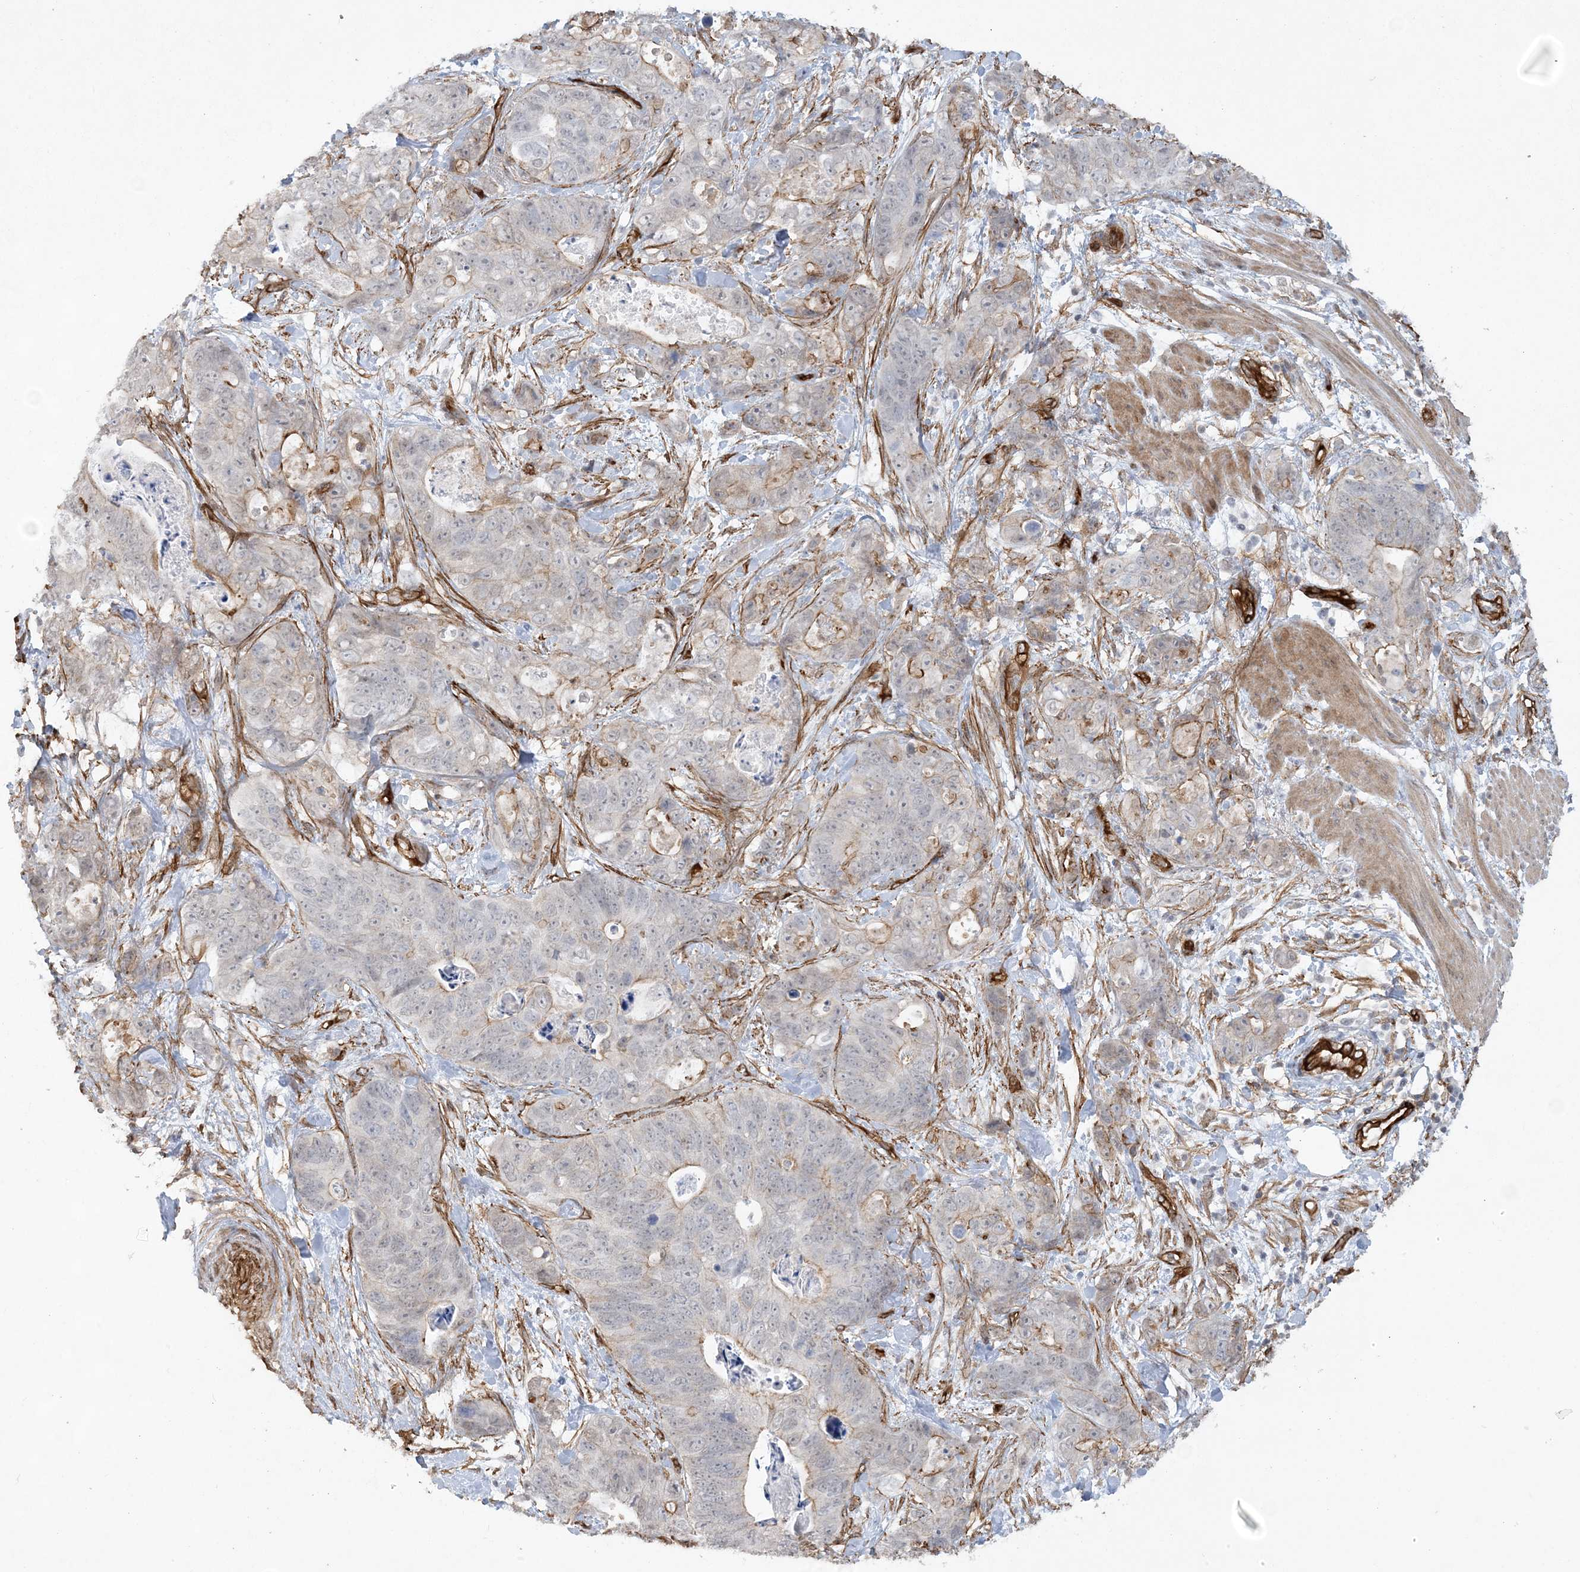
{"staining": {"intensity": "negative", "quantity": "none", "location": "none"}, "tissue": "stomach cancer", "cell_type": "Tumor cells", "image_type": "cancer", "snomed": [{"axis": "morphology", "description": "Normal tissue, NOS"}, {"axis": "morphology", "description": "Adenocarcinoma, NOS"}, {"axis": "topography", "description": "Stomach"}], "caption": "The micrograph shows no staining of tumor cells in stomach adenocarcinoma.", "gene": "RAI14", "patient": {"sex": "female", "age": 89}}